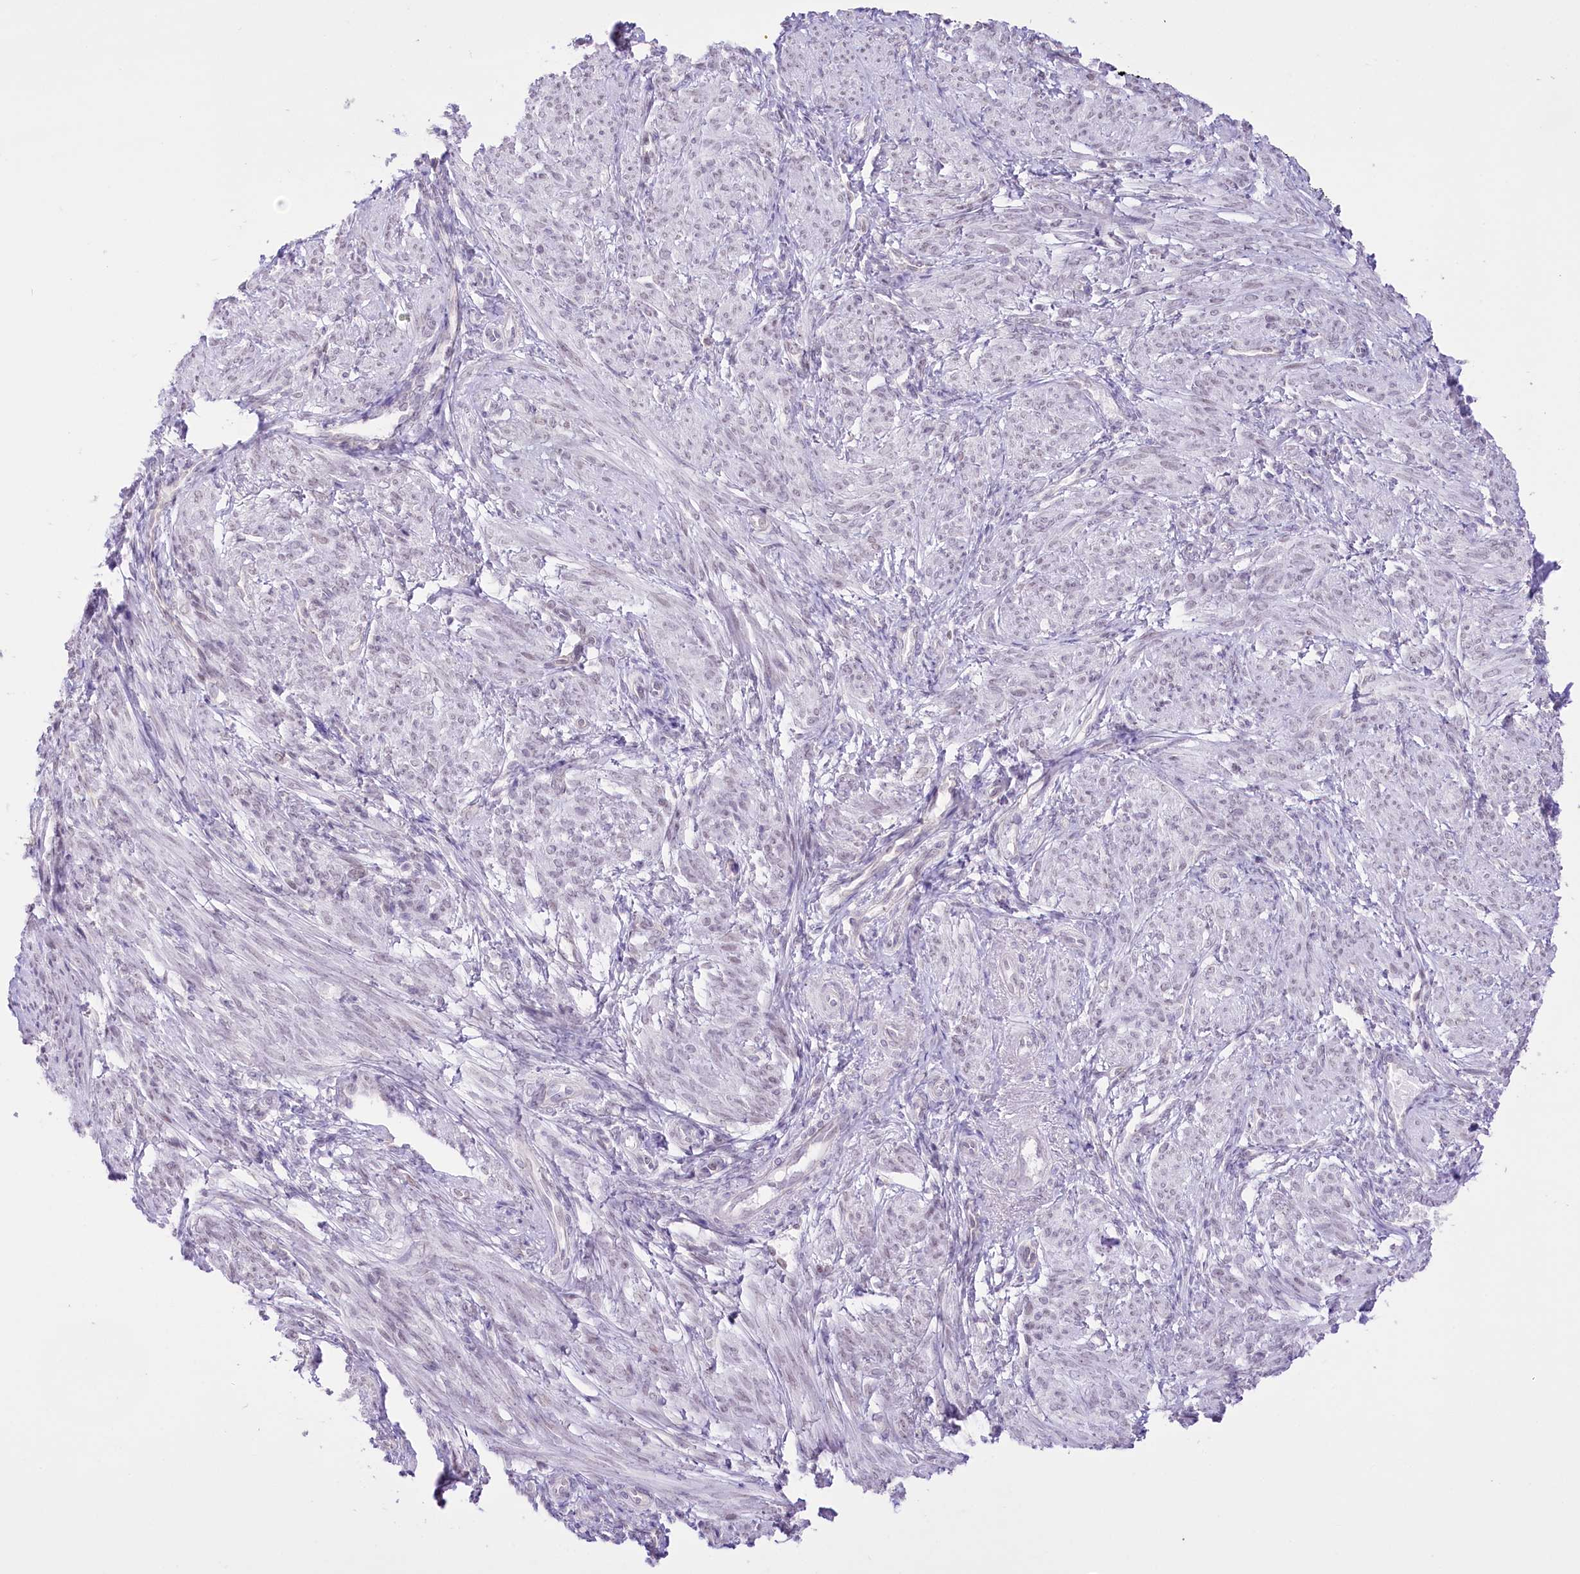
{"staining": {"intensity": "negative", "quantity": "none", "location": "none"}, "tissue": "smooth muscle", "cell_type": "Smooth muscle cells", "image_type": "normal", "snomed": [{"axis": "morphology", "description": "Normal tissue, NOS"}, {"axis": "topography", "description": "Smooth muscle"}], "caption": "An immunohistochemistry (IHC) image of normal smooth muscle is shown. There is no staining in smooth muscle cells of smooth muscle. Nuclei are stained in blue.", "gene": "SLC39A10", "patient": {"sex": "female", "age": 39}}